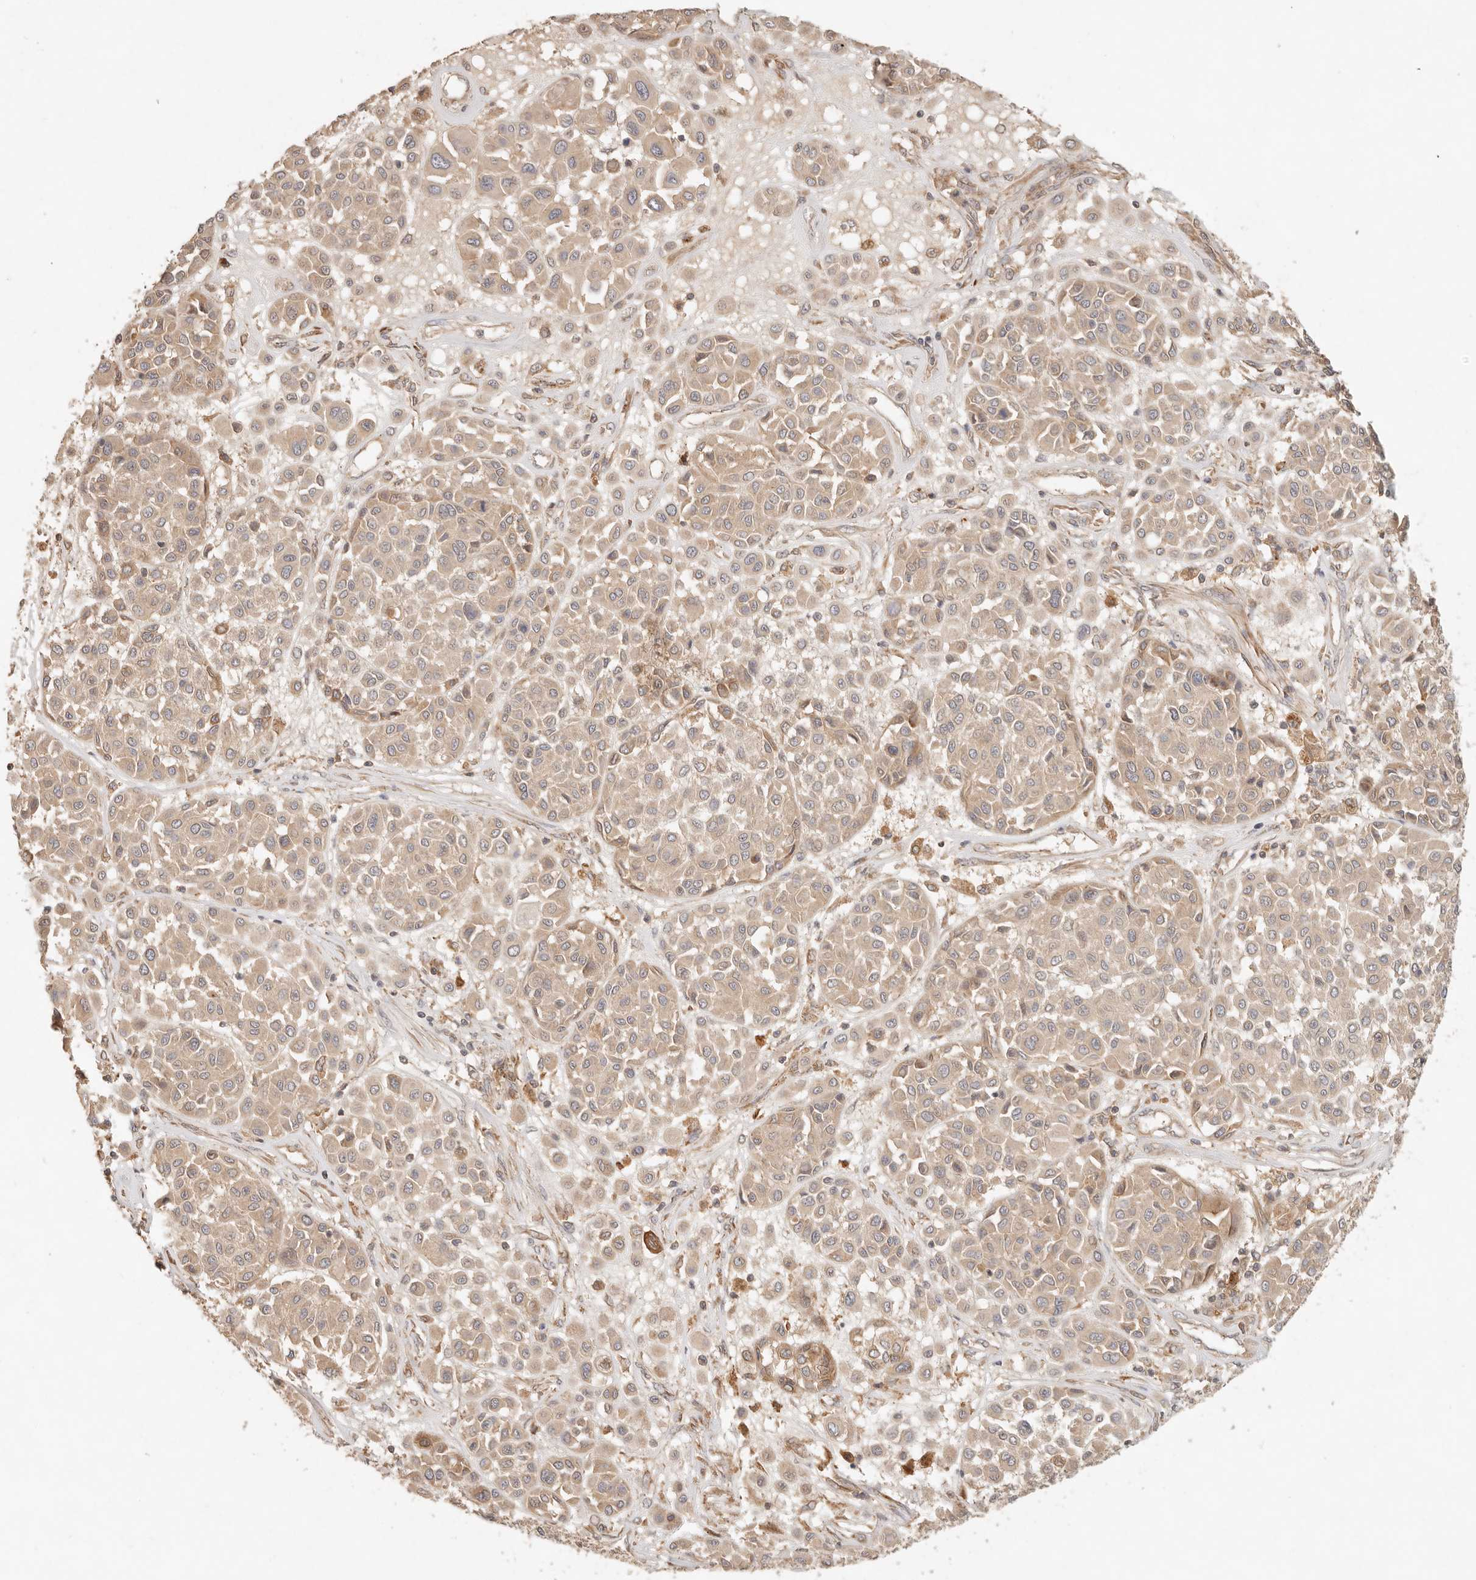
{"staining": {"intensity": "weak", "quantity": ">75%", "location": "cytoplasmic/membranous"}, "tissue": "melanoma", "cell_type": "Tumor cells", "image_type": "cancer", "snomed": [{"axis": "morphology", "description": "Malignant melanoma, Metastatic site"}, {"axis": "topography", "description": "Soft tissue"}], "caption": "An immunohistochemistry histopathology image of neoplastic tissue is shown. Protein staining in brown shows weak cytoplasmic/membranous positivity in melanoma within tumor cells.", "gene": "HECTD3", "patient": {"sex": "male", "age": 41}}